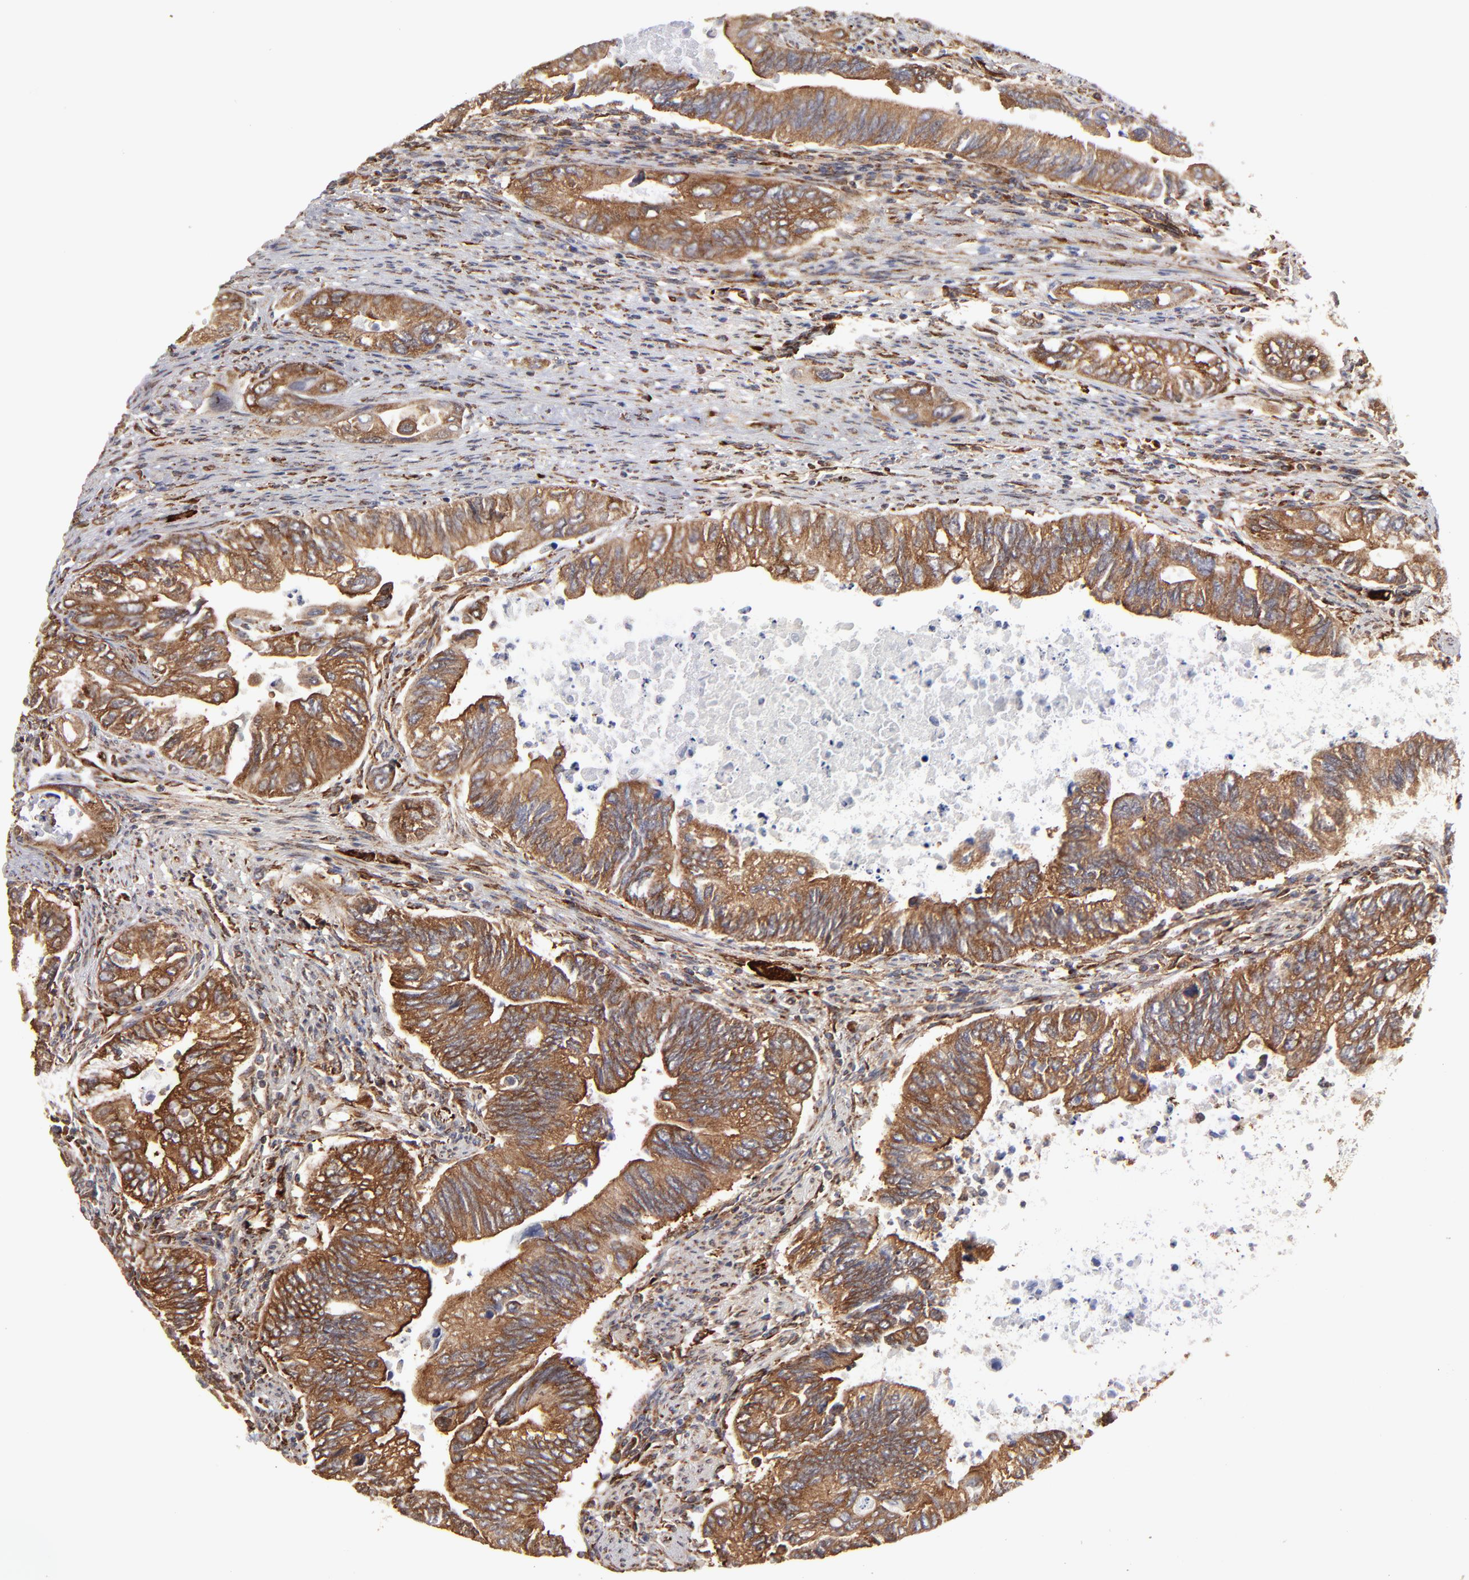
{"staining": {"intensity": "moderate", "quantity": ">75%", "location": "cytoplasmic/membranous"}, "tissue": "colorectal cancer", "cell_type": "Tumor cells", "image_type": "cancer", "snomed": [{"axis": "morphology", "description": "Adenocarcinoma, NOS"}, {"axis": "topography", "description": "Colon"}], "caption": "Protein staining of adenocarcinoma (colorectal) tissue reveals moderate cytoplasmic/membranous positivity in approximately >75% of tumor cells. The protein of interest is stained brown, and the nuclei are stained in blue (DAB IHC with brightfield microscopy, high magnification).", "gene": "KTN1", "patient": {"sex": "female", "age": 11}}